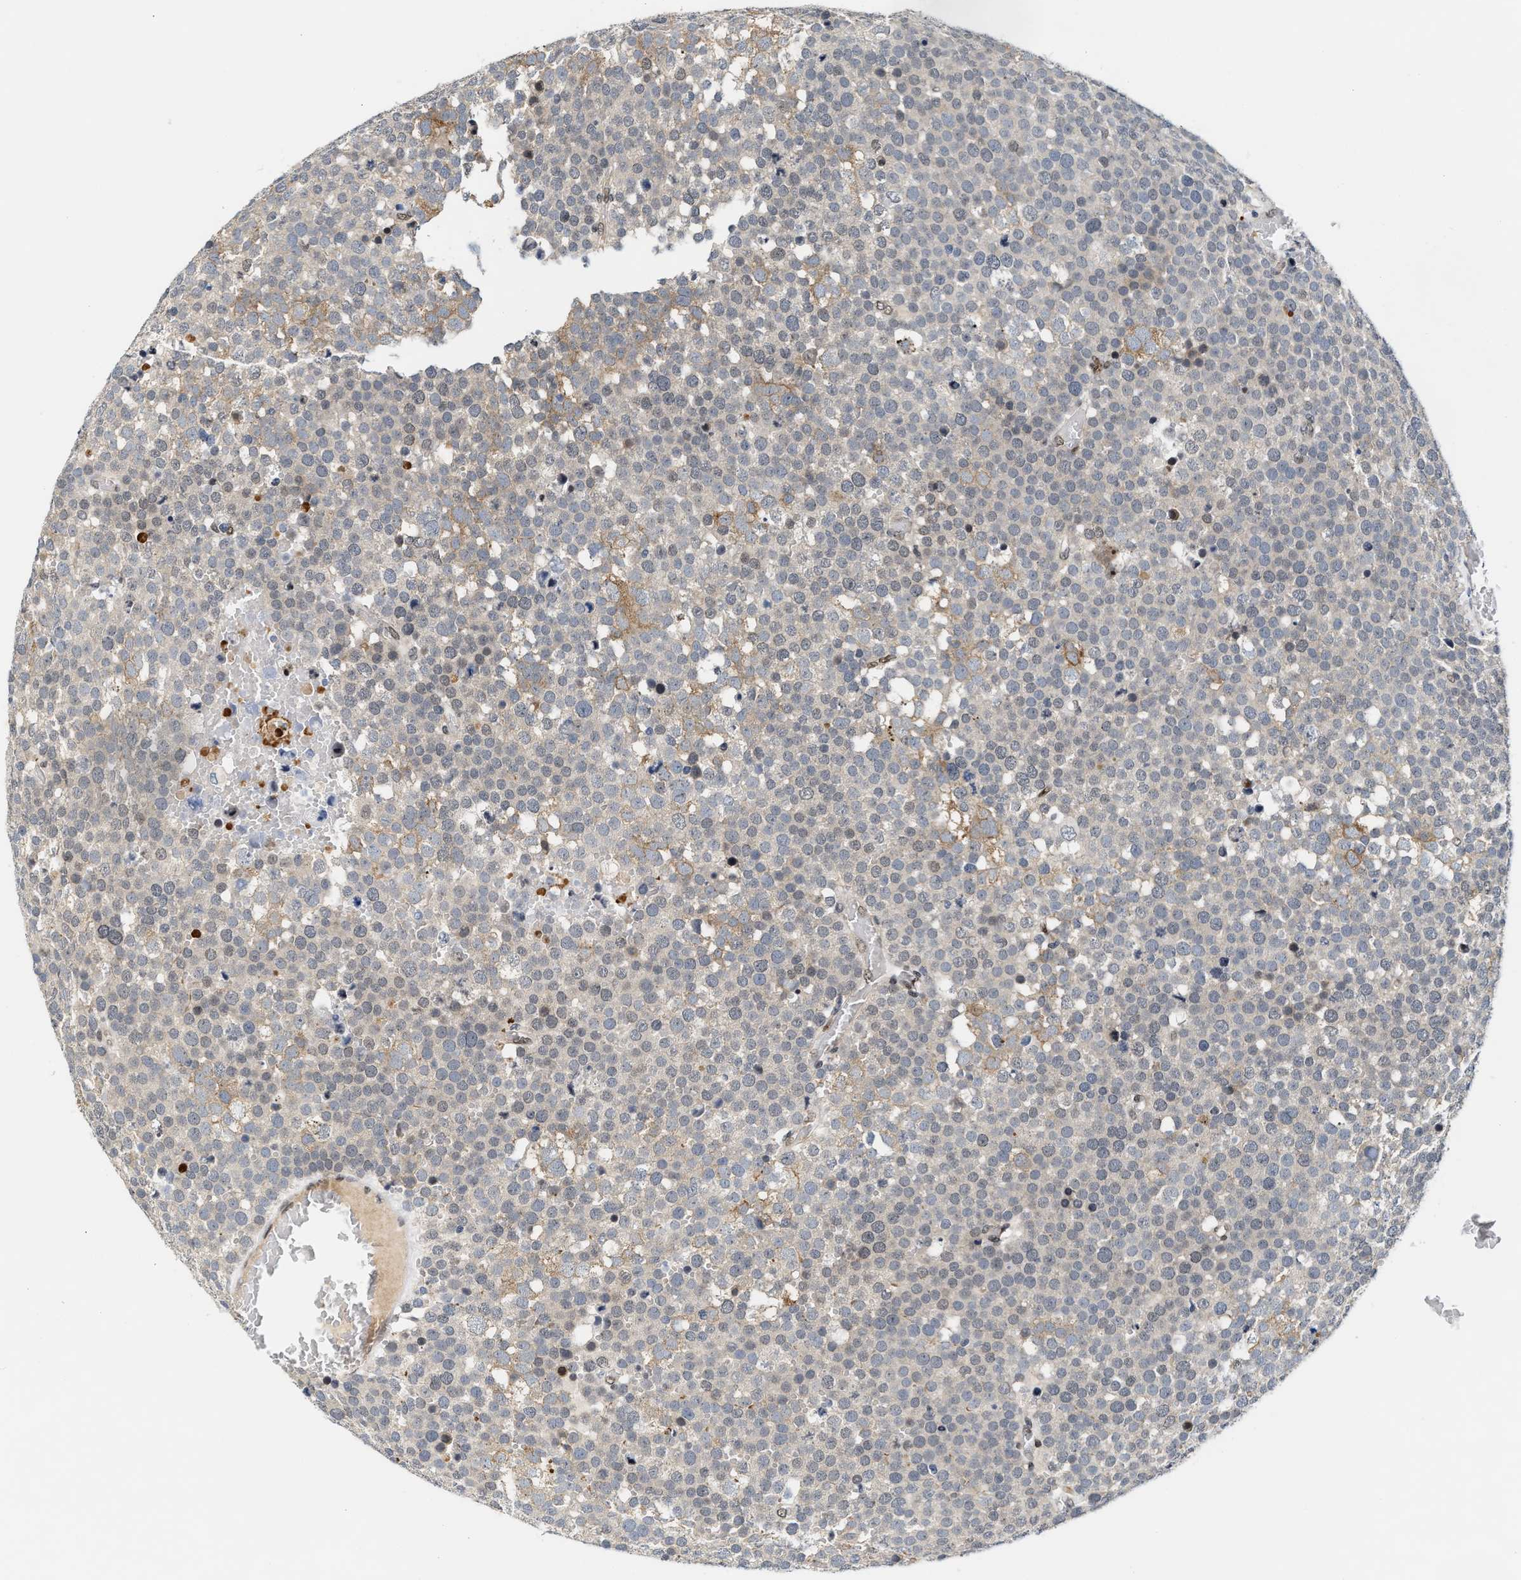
{"staining": {"intensity": "weak", "quantity": "25%-75%", "location": "cytoplasmic/membranous"}, "tissue": "testis cancer", "cell_type": "Tumor cells", "image_type": "cancer", "snomed": [{"axis": "morphology", "description": "Seminoma, NOS"}, {"axis": "topography", "description": "Testis"}], "caption": "Weak cytoplasmic/membranous staining is identified in about 25%-75% of tumor cells in testis seminoma.", "gene": "TCF4", "patient": {"sex": "male", "age": 71}}